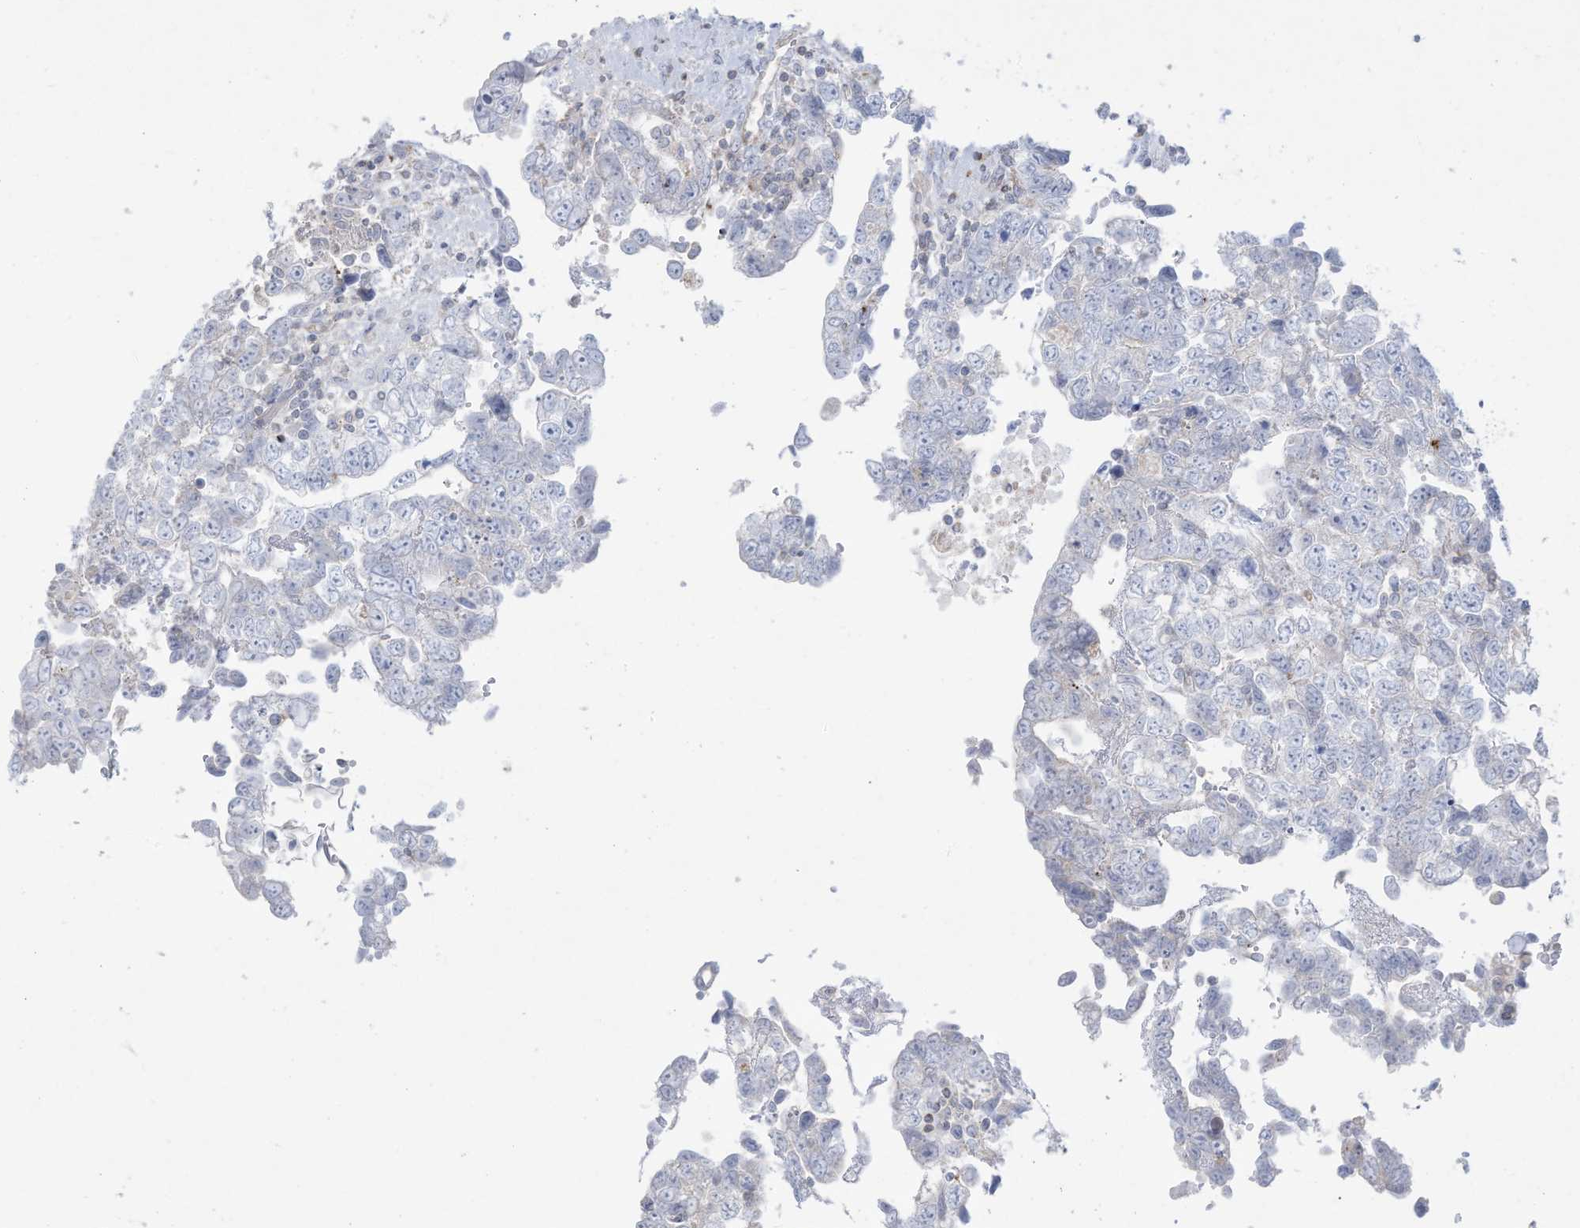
{"staining": {"intensity": "negative", "quantity": "none", "location": "none"}, "tissue": "testis cancer", "cell_type": "Tumor cells", "image_type": "cancer", "snomed": [{"axis": "morphology", "description": "Carcinoma, Embryonal, NOS"}, {"axis": "topography", "description": "Testis"}], "caption": "Immunohistochemistry (IHC) histopathology image of embryonal carcinoma (testis) stained for a protein (brown), which exhibits no positivity in tumor cells.", "gene": "THNSL2", "patient": {"sex": "male", "age": 37}}